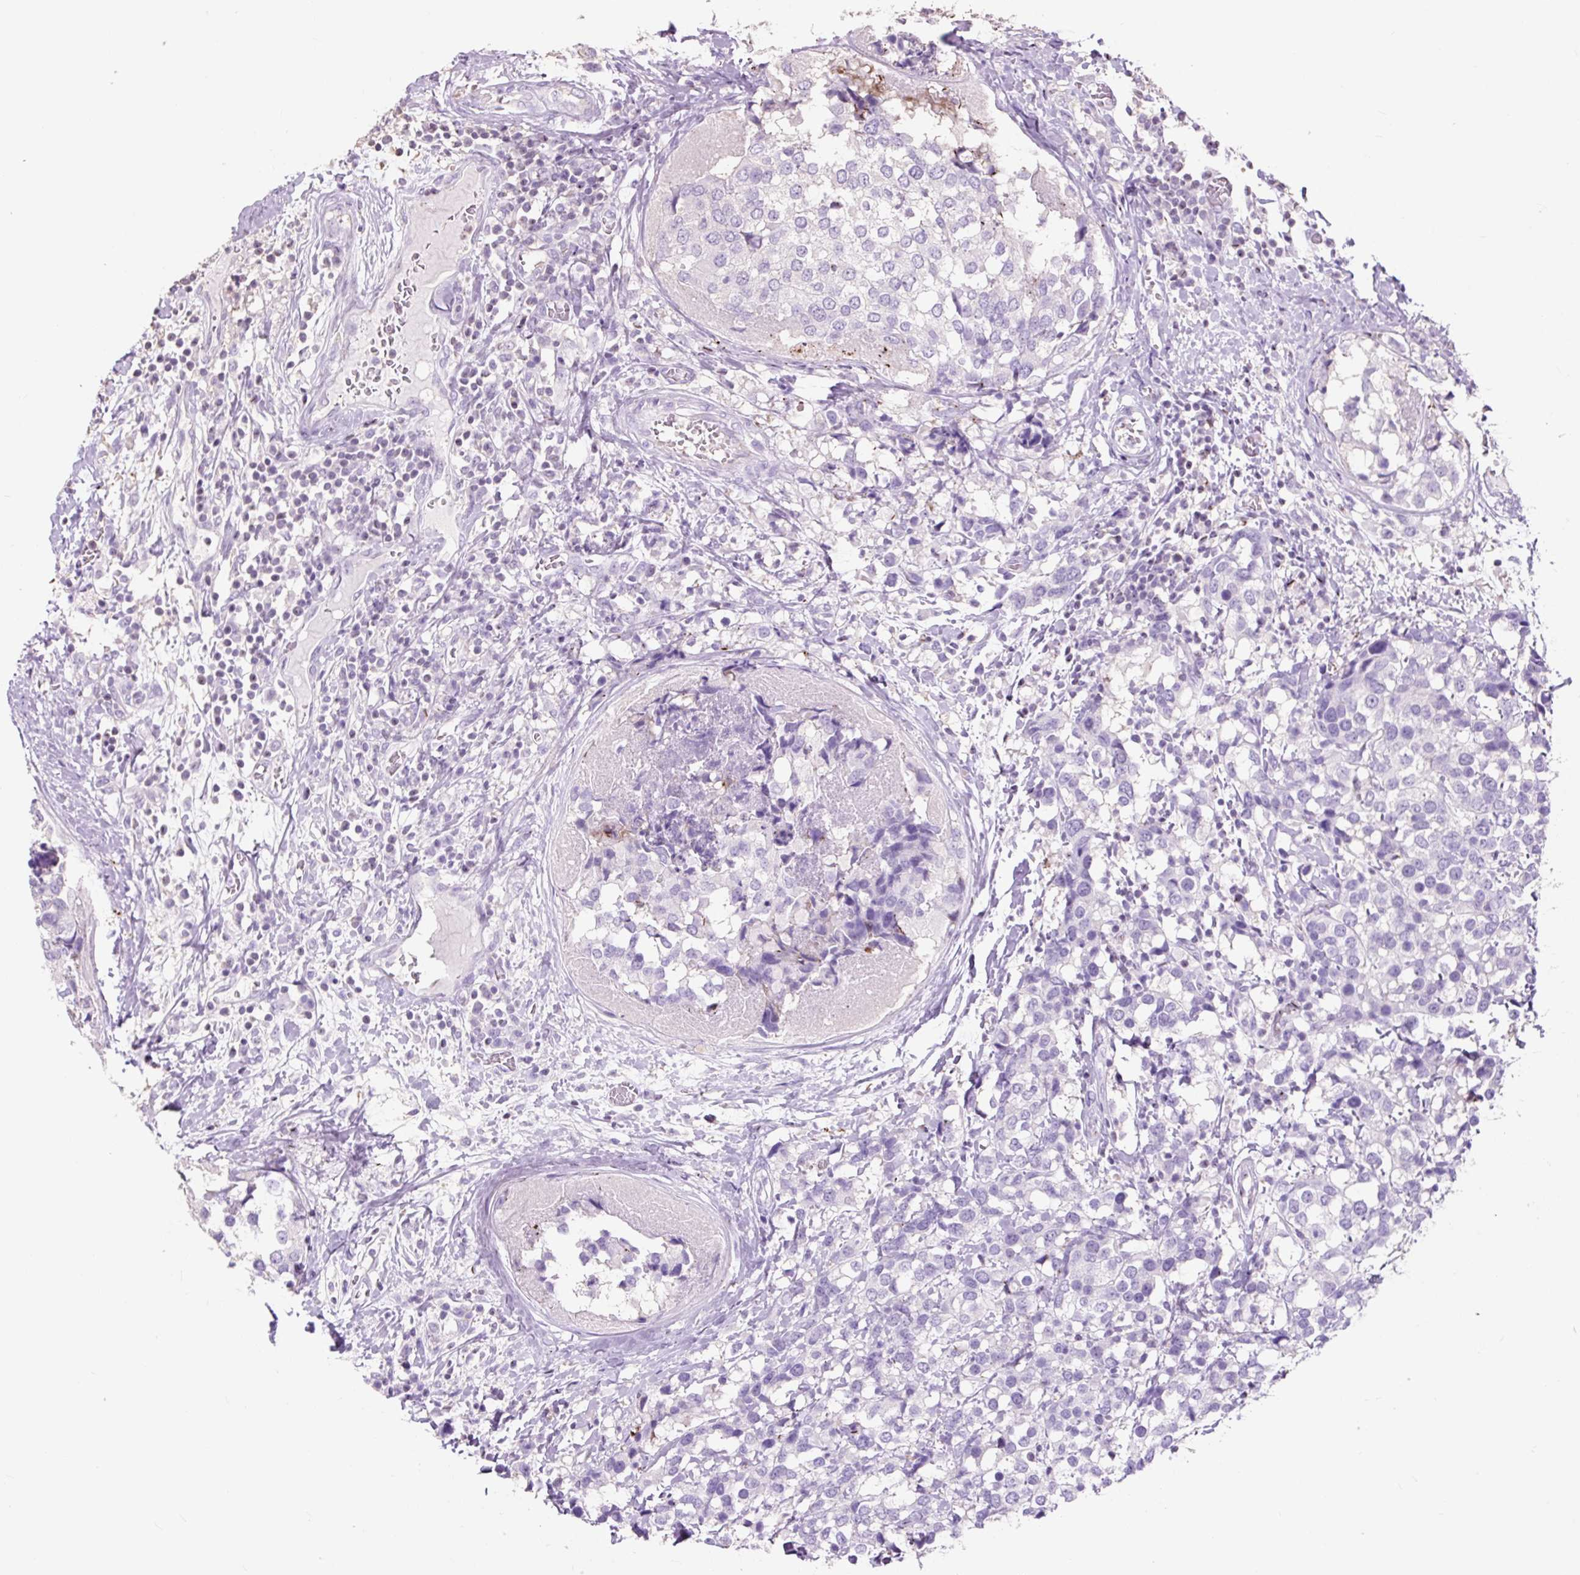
{"staining": {"intensity": "negative", "quantity": "none", "location": "none"}, "tissue": "breast cancer", "cell_type": "Tumor cells", "image_type": "cancer", "snomed": [{"axis": "morphology", "description": "Lobular carcinoma"}, {"axis": "topography", "description": "Breast"}], "caption": "Immunohistochemical staining of lobular carcinoma (breast) demonstrates no significant expression in tumor cells.", "gene": "OR10A7", "patient": {"sex": "female", "age": 59}}